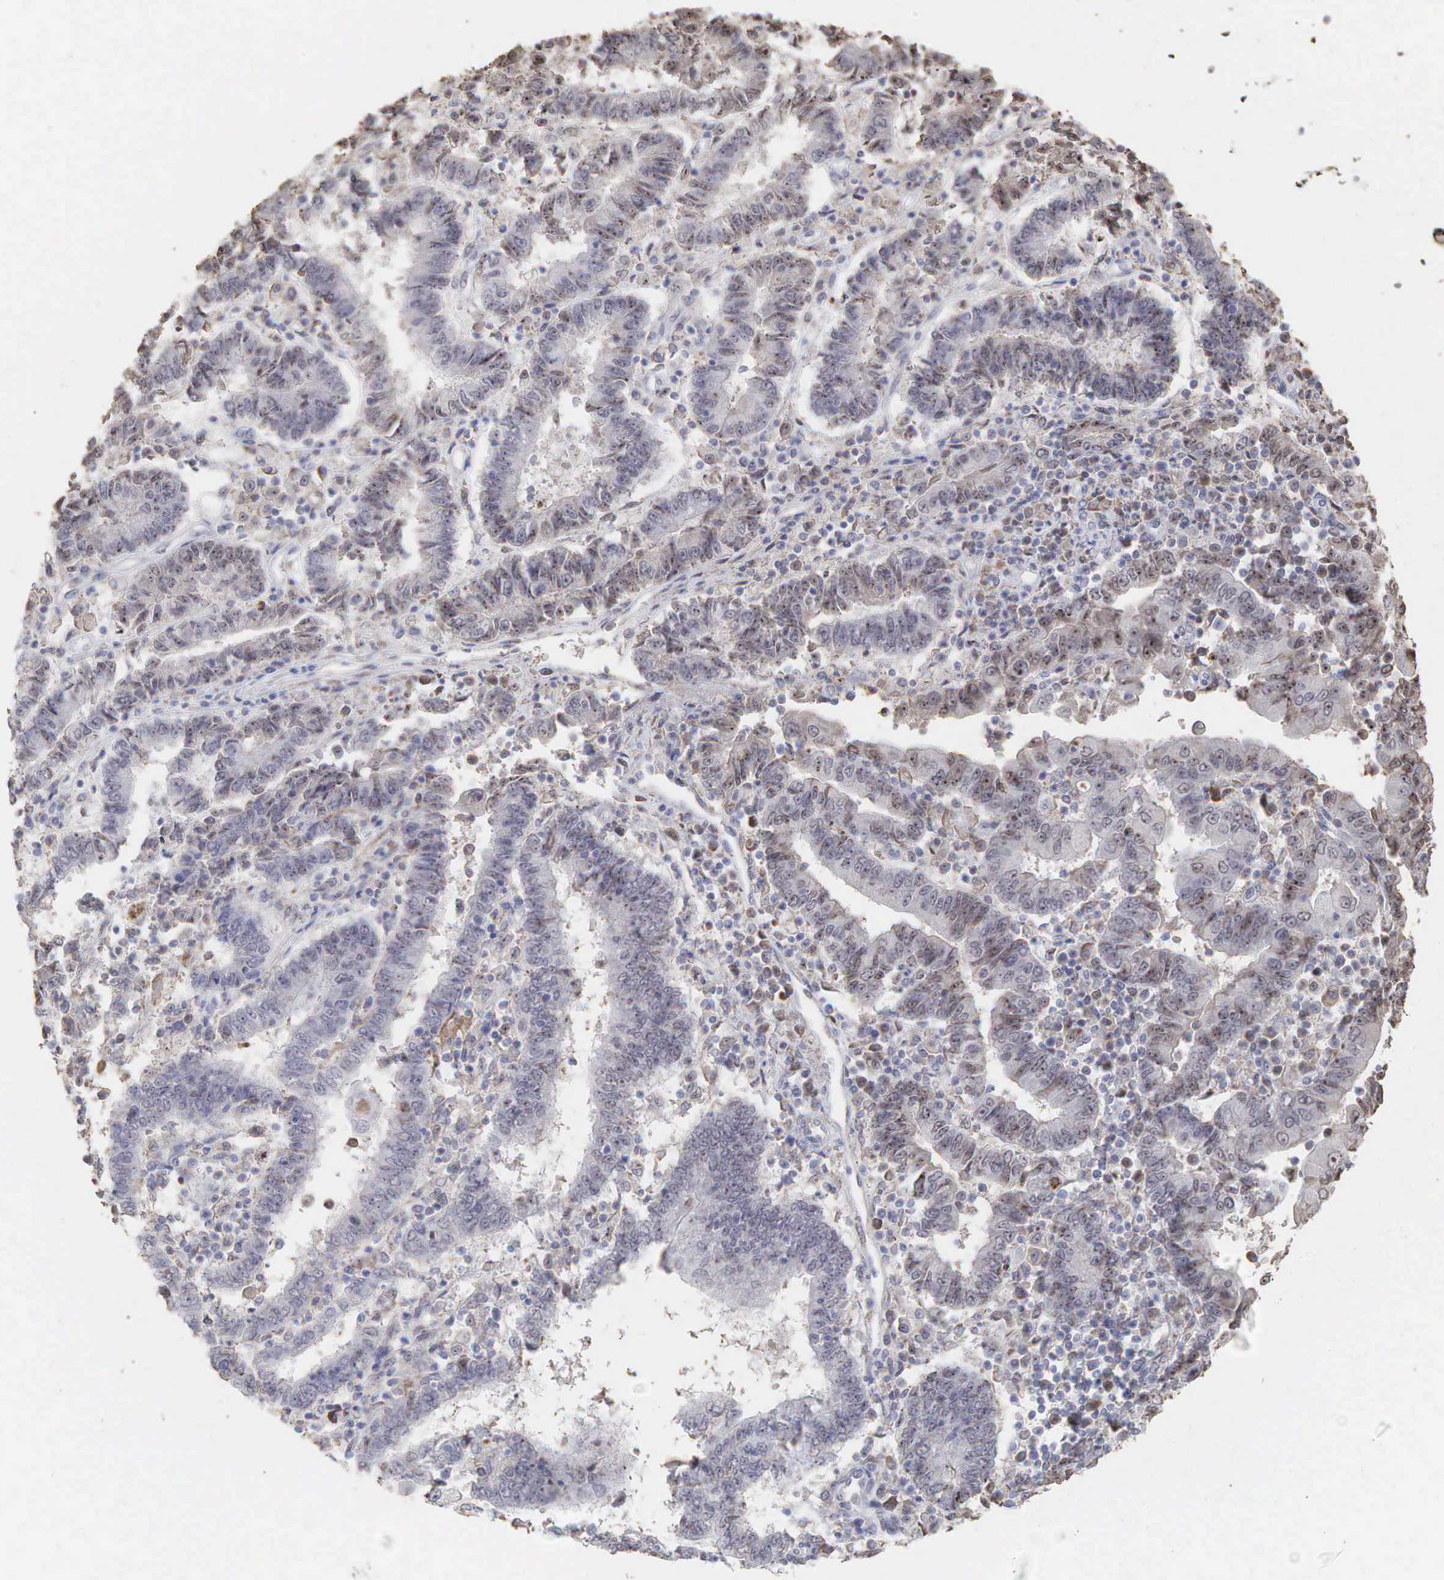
{"staining": {"intensity": "moderate", "quantity": ">75%", "location": "cytoplasmic/membranous,nuclear"}, "tissue": "endometrial cancer", "cell_type": "Tumor cells", "image_type": "cancer", "snomed": [{"axis": "morphology", "description": "Adenocarcinoma, NOS"}, {"axis": "topography", "description": "Endometrium"}], "caption": "IHC histopathology image of endometrial cancer stained for a protein (brown), which demonstrates medium levels of moderate cytoplasmic/membranous and nuclear staining in approximately >75% of tumor cells.", "gene": "DKC1", "patient": {"sex": "female", "age": 75}}